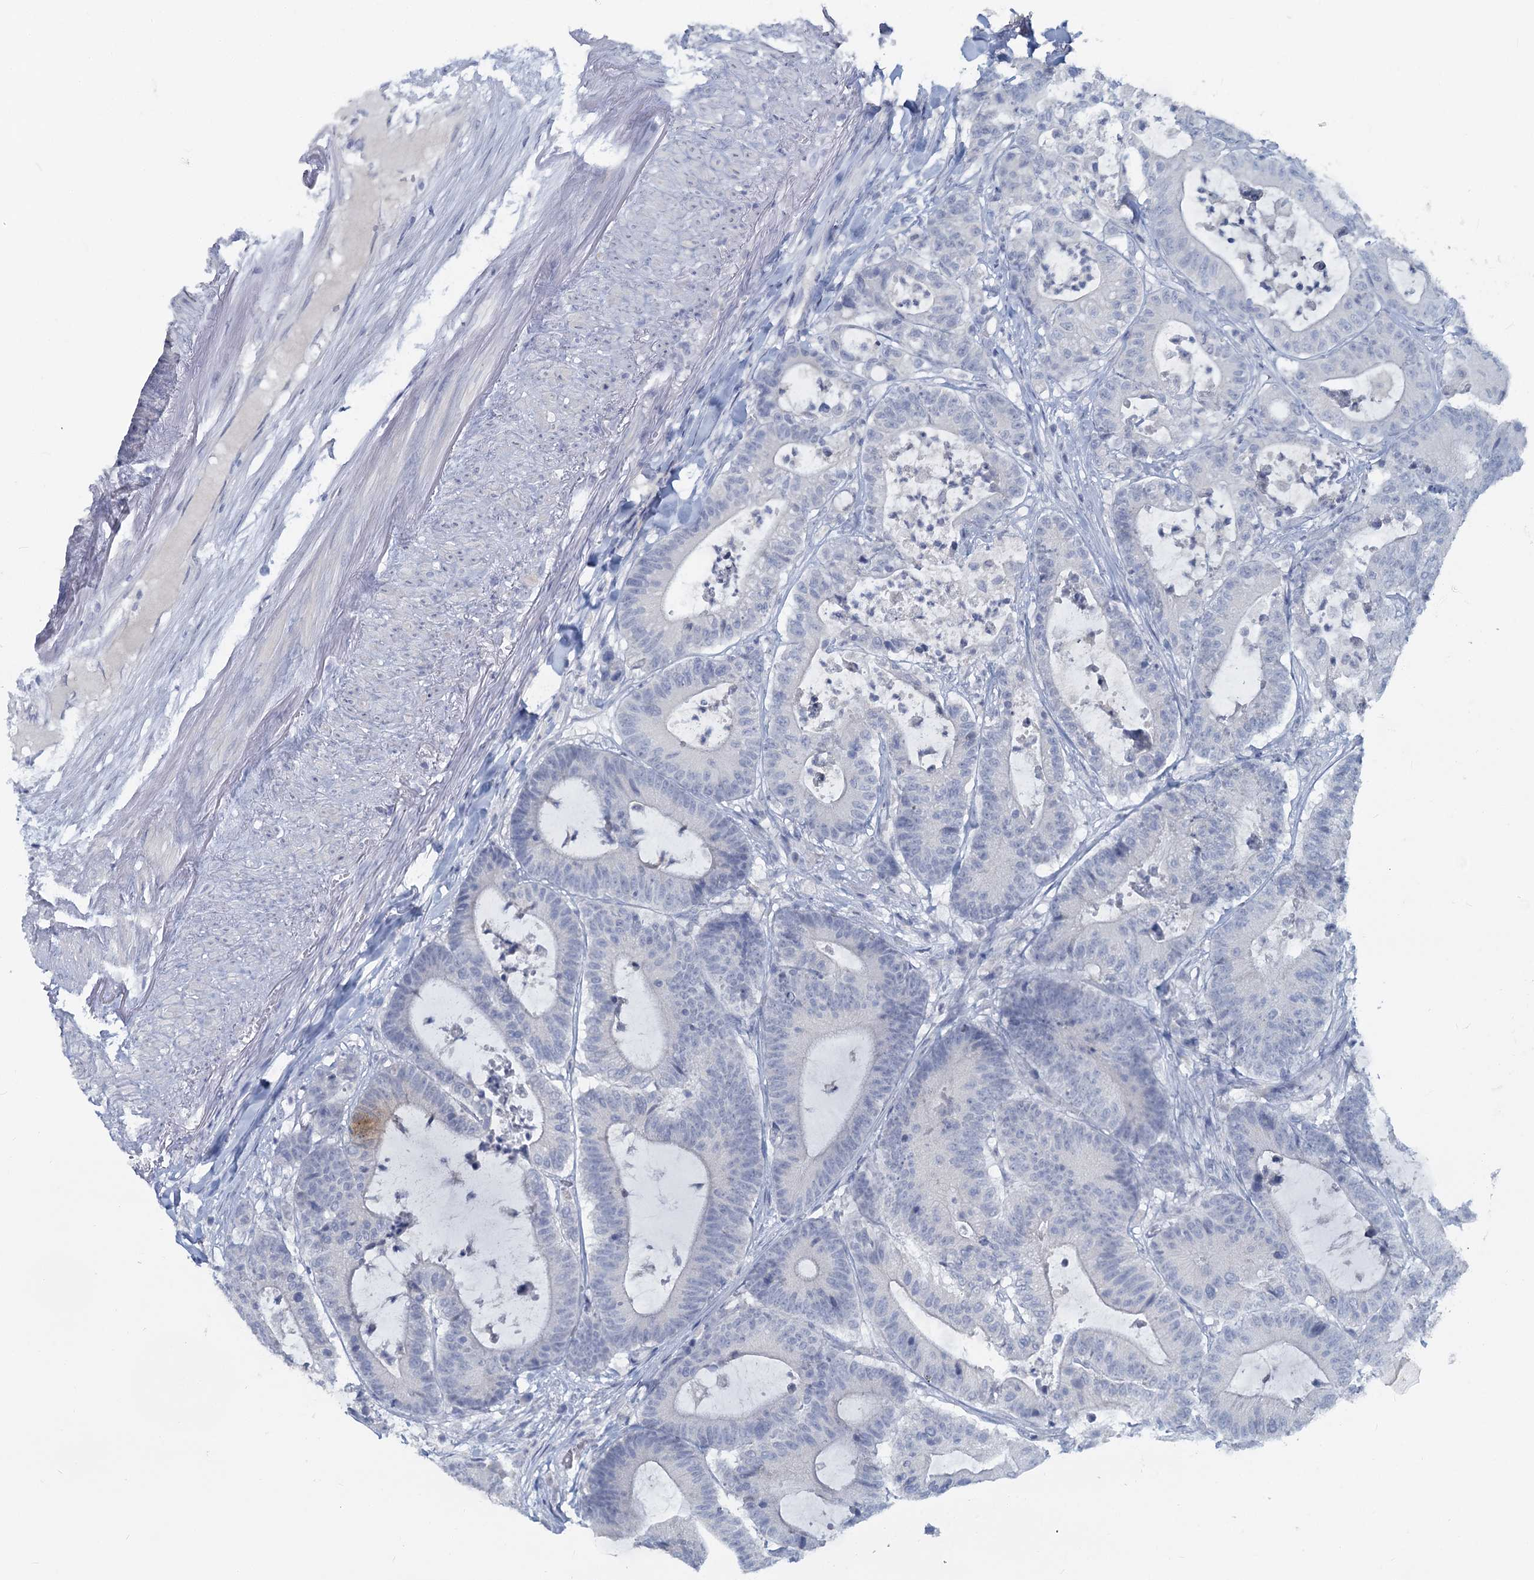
{"staining": {"intensity": "negative", "quantity": "none", "location": "none"}, "tissue": "colorectal cancer", "cell_type": "Tumor cells", "image_type": "cancer", "snomed": [{"axis": "morphology", "description": "Adenocarcinoma, NOS"}, {"axis": "topography", "description": "Colon"}], "caption": "Human colorectal cancer stained for a protein using immunohistochemistry (IHC) demonstrates no expression in tumor cells.", "gene": "CHGA", "patient": {"sex": "female", "age": 84}}